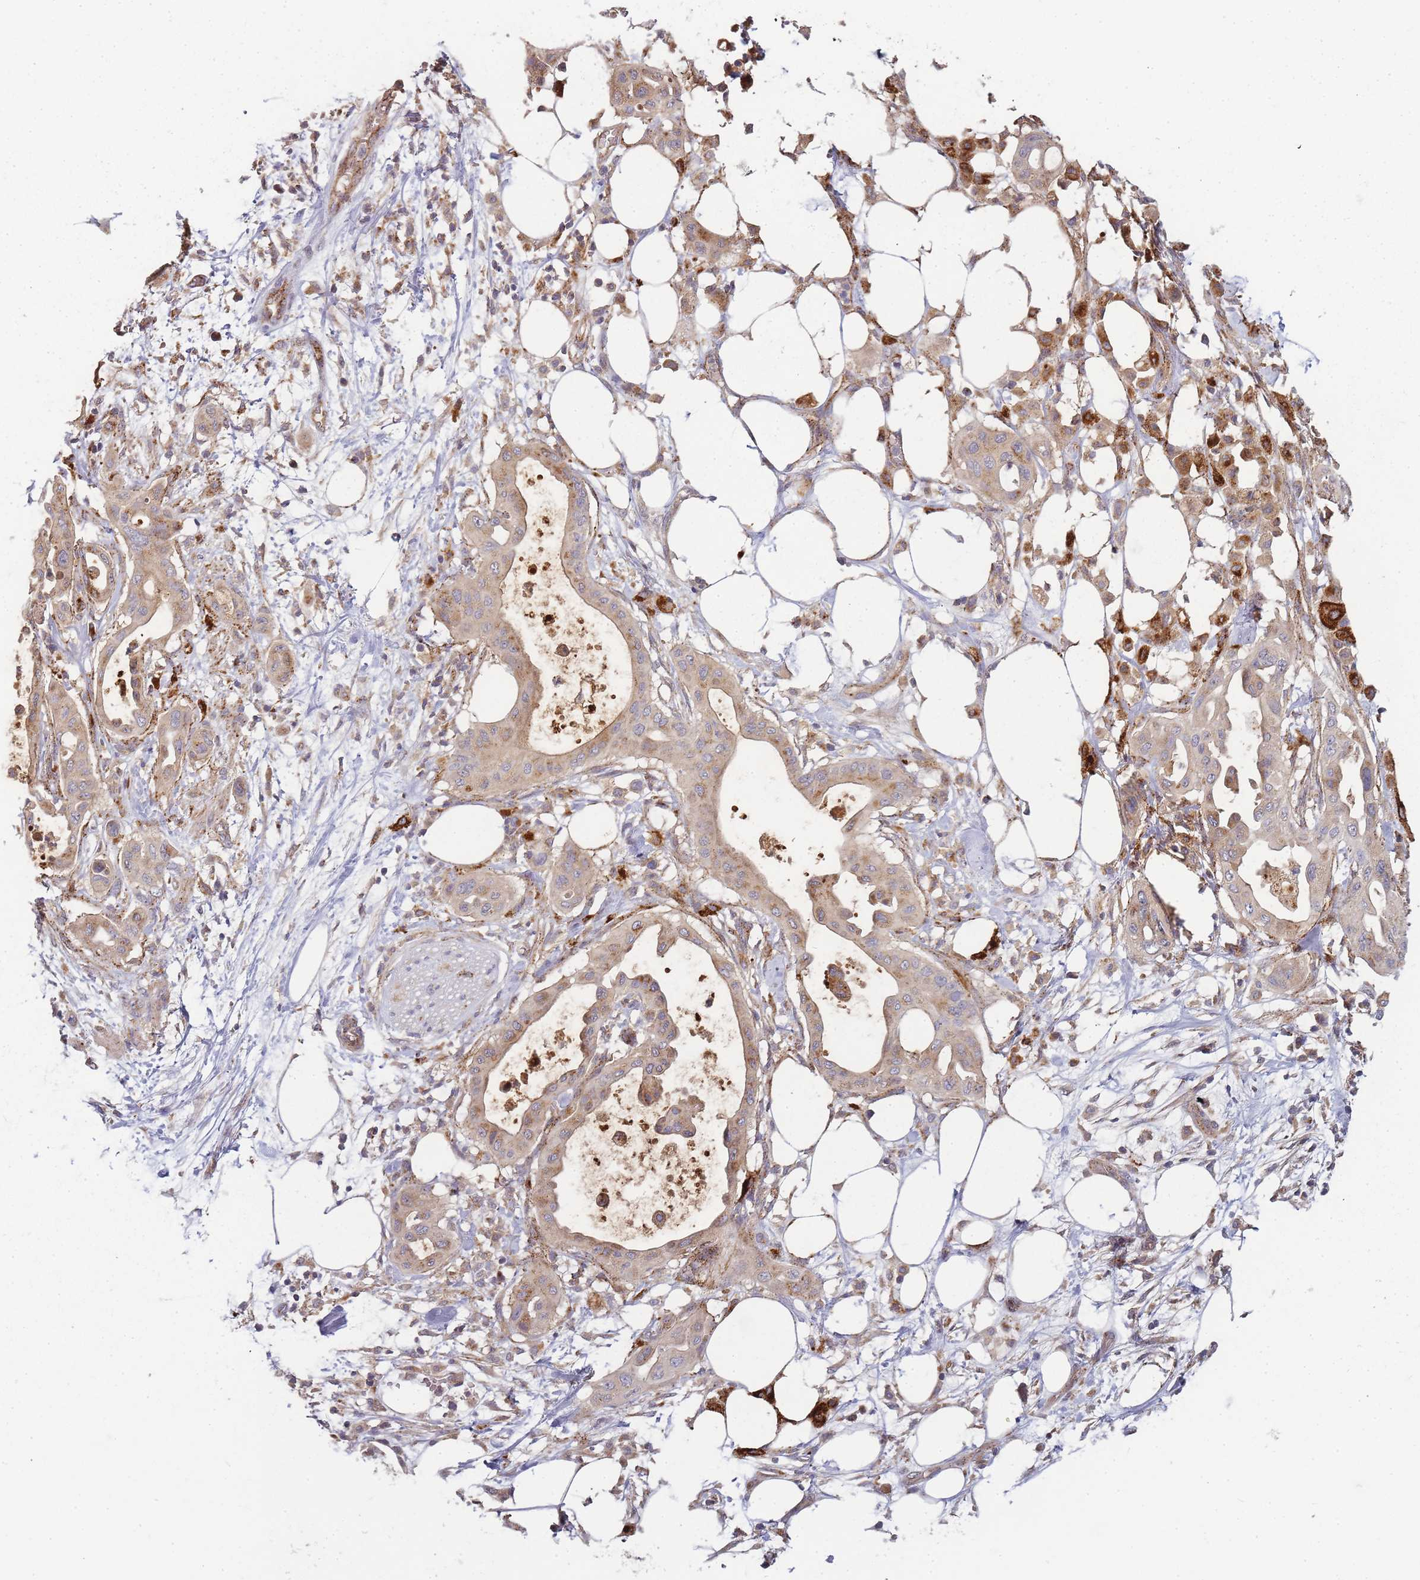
{"staining": {"intensity": "moderate", "quantity": ">75%", "location": "cytoplasmic/membranous"}, "tissue": "pancreatic cancer", "cell_type": "Tumor cells", "image_type": "cancer", "snomed": [{"axis": "morphology", "description": "Adenocarcinoma, NOS"}, {"axis": "topography", "description": "Pancreas"}], "caption": "Immunohistochemical staining of pancreatic adenocarcinoma exhibits moderate cytoplasmic/membranous protein positivity in about >75% of tumor cells. The protein is stained brown, and the nuclei are stained in blue (DAB IHC with brightfield microscopy, high magnification).", "gene": "ATG5", "patient": {"sex": "male", "age": 68}}